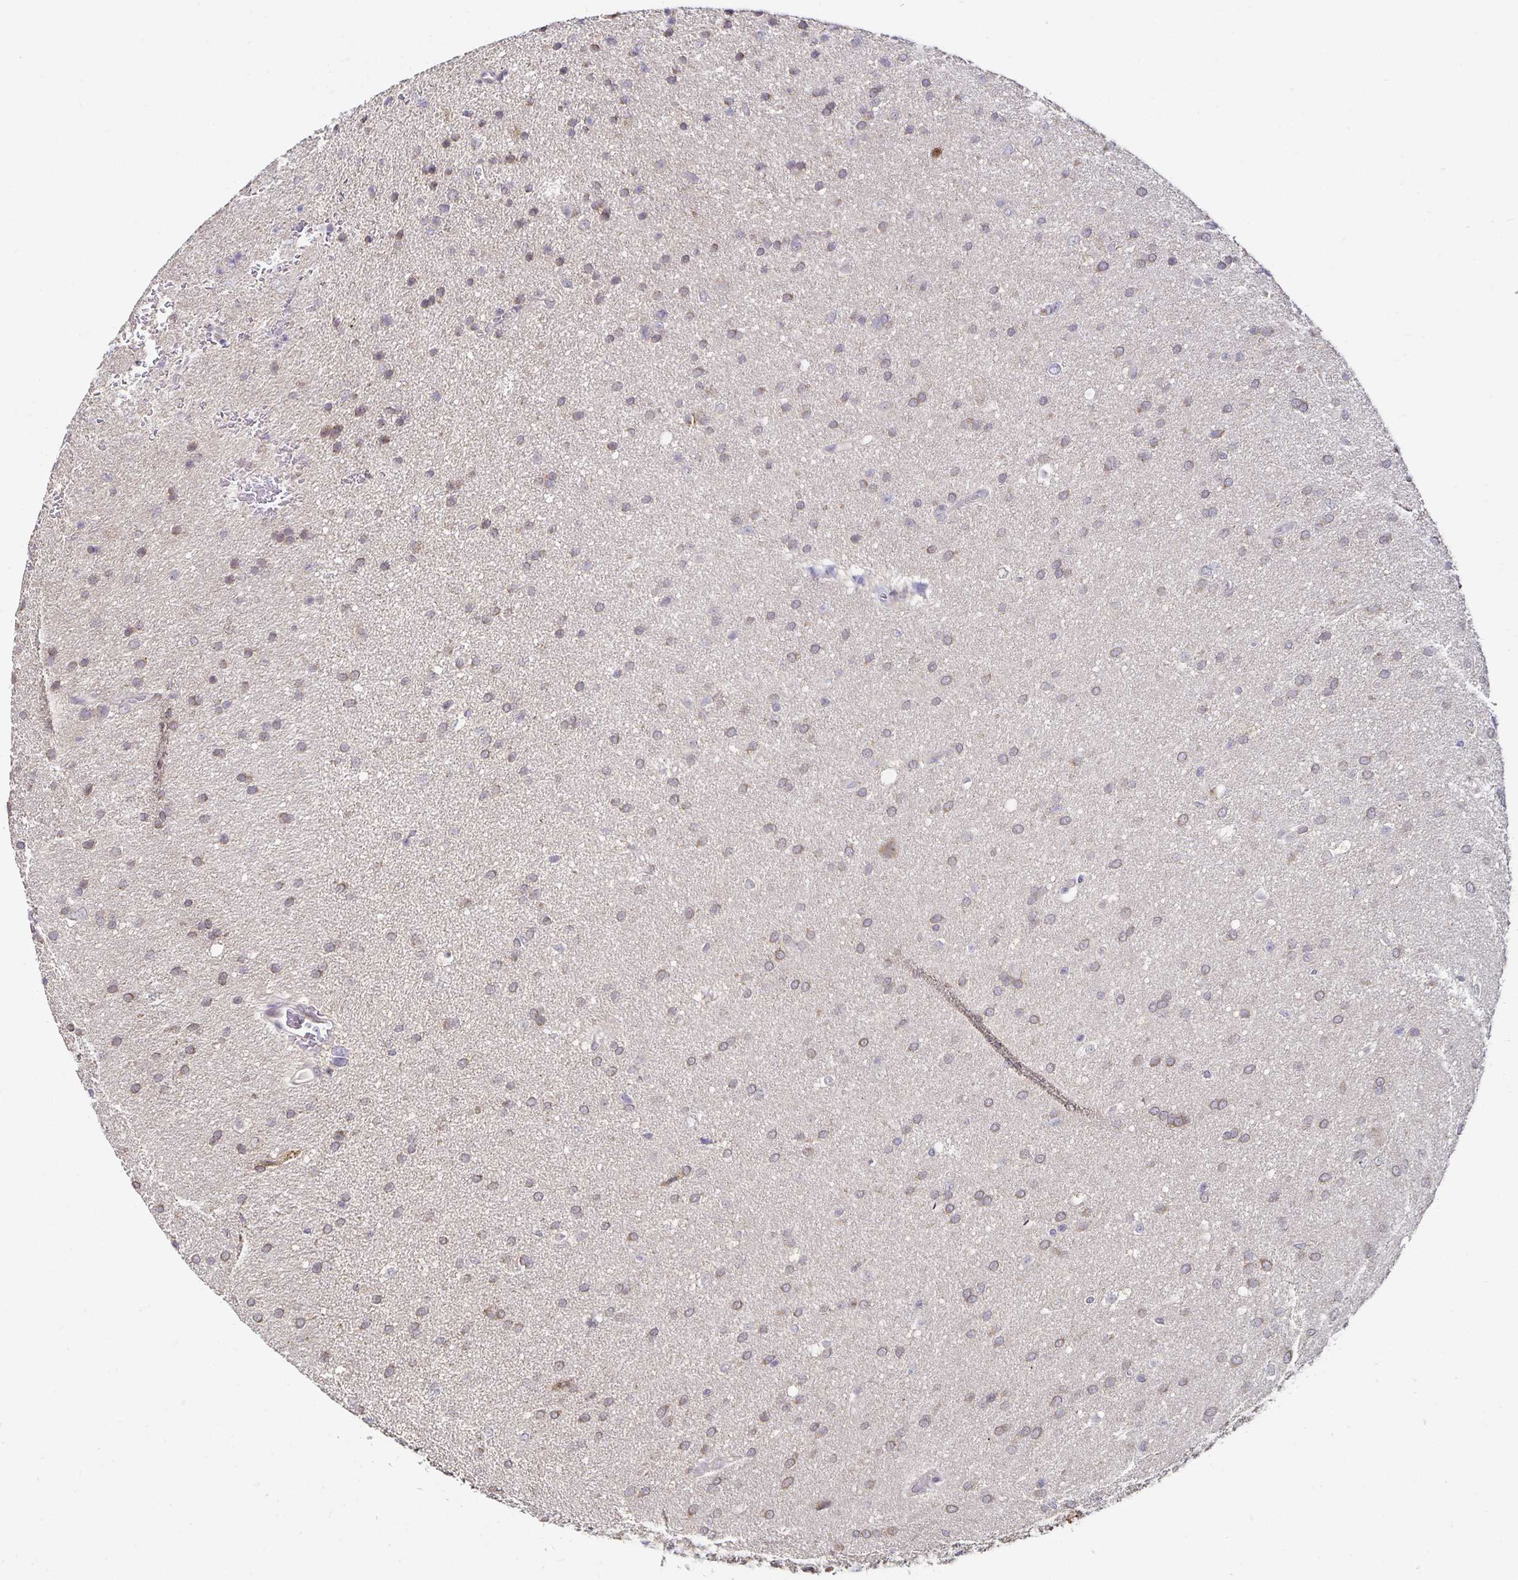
{"staining": {"intensity": "weak", "quantity": "25%-75%", "location": "nuclear"}, "tissue": "glioma", "cell_type": "Tumor cells", "image_type": "cancer", "snomed": [{"axis": "morphology", "description": "Glioma, malignant, Low grade"}, {"axis": "topography", "description": "Brain"}], "caption": "Immunohistochemistry (IHC) (DAB) staining of human malignant glioma (low-grade) shows weak nuclear protein positivity in about 25%-75% of tumor cells. (DAB (3,3'-diaminobenzidine) IHC with brightfield microscopy, high magnification).", "gene": "ANLN", "patient": {"sex": "female", "age": 54}}